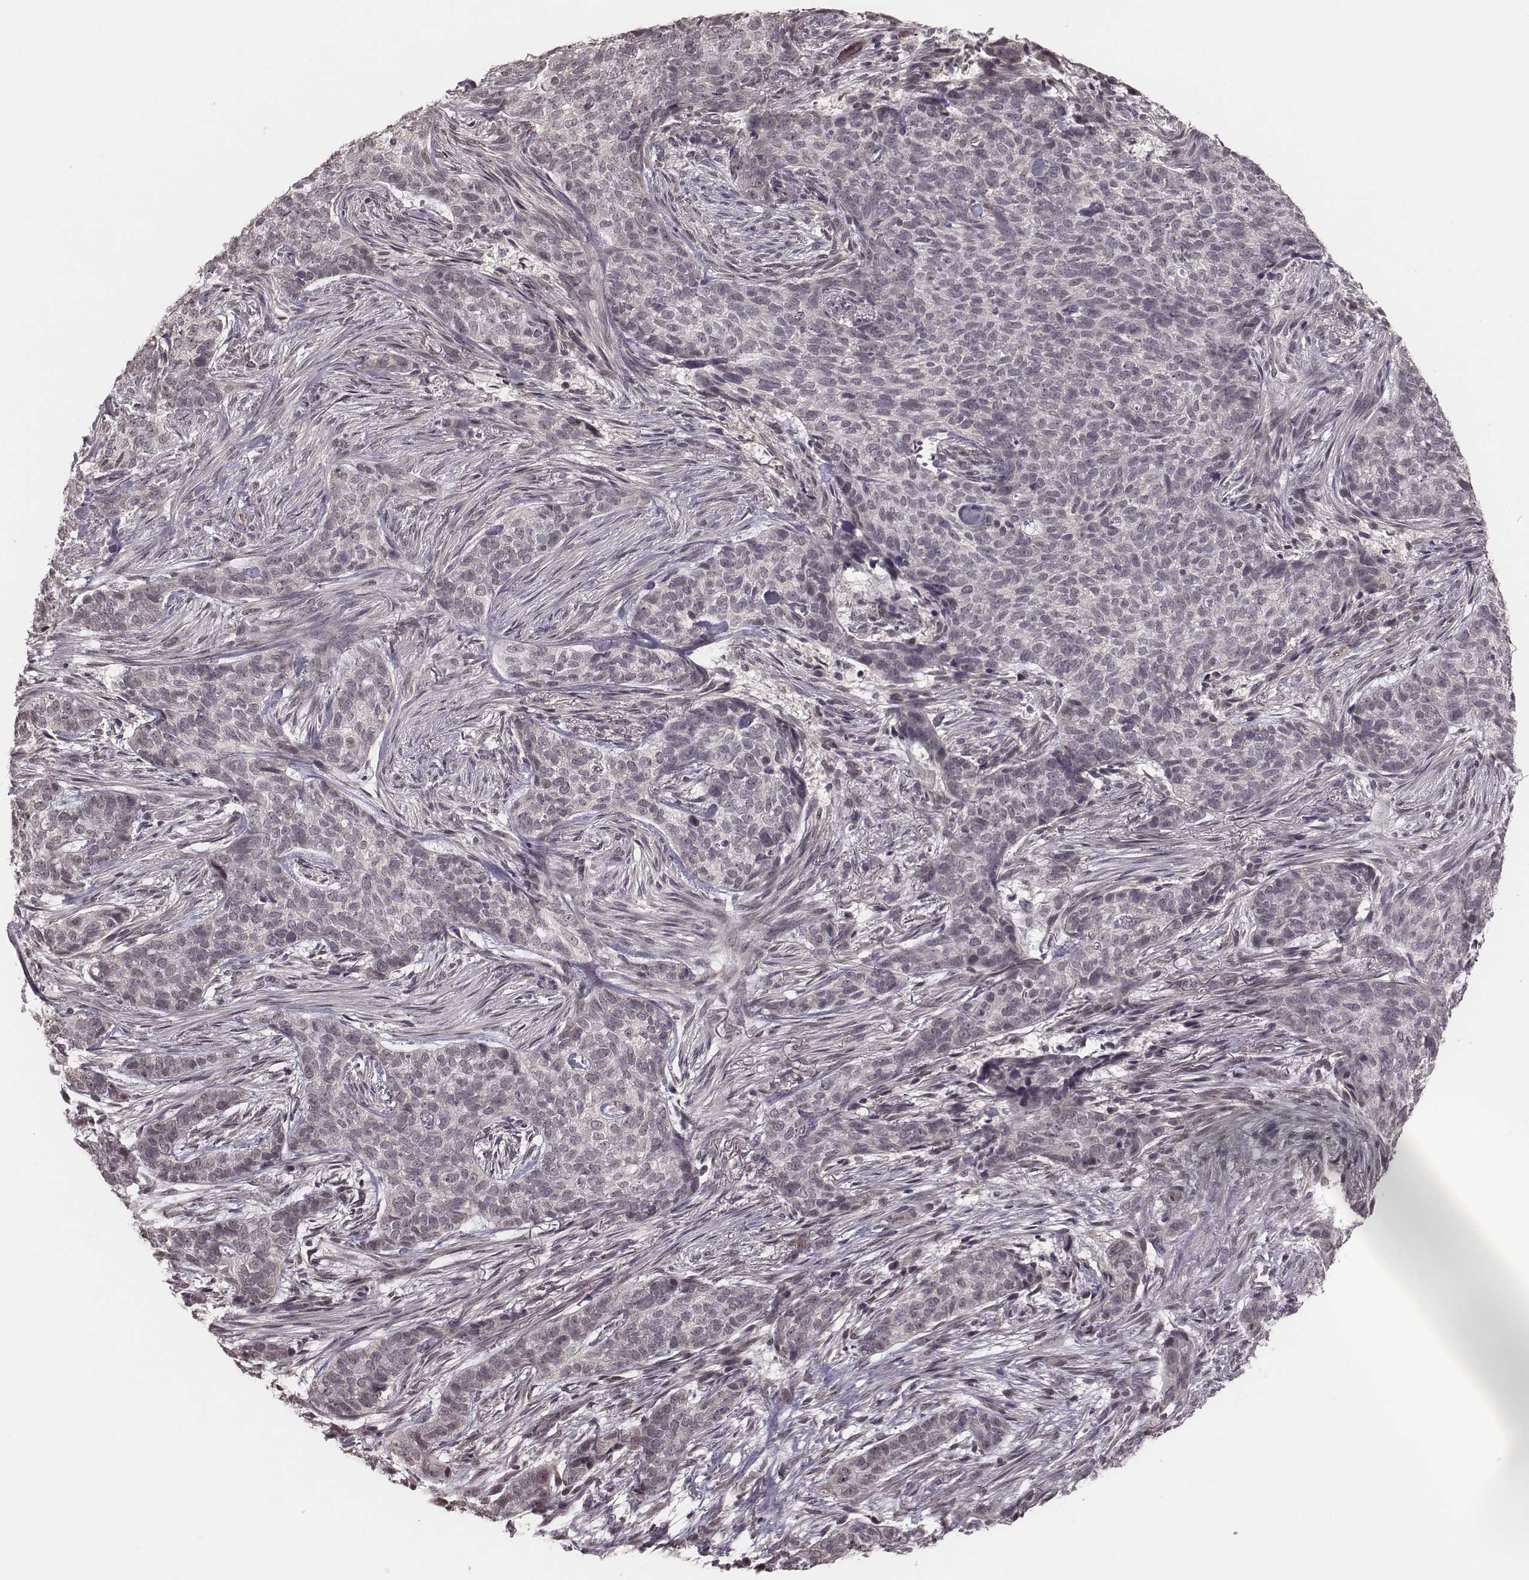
{"staining": {"intensity": "negative", "quantity": "none", "location": "none"}, "tissue": "skin cancer", "cell_type": "Tumor cells", "image_type": "cancer", "snomed": [{"axis": "morphology", "description": "Basal cell carcinoma"}, {"axis": "topography", "description": "Skin"}], "caption": "Tumor cells show no significant protein positivity in skin cancer (basal cell carcinoma).", "gene": "IL5", "patient": {"sex": "female", "age": 69}}